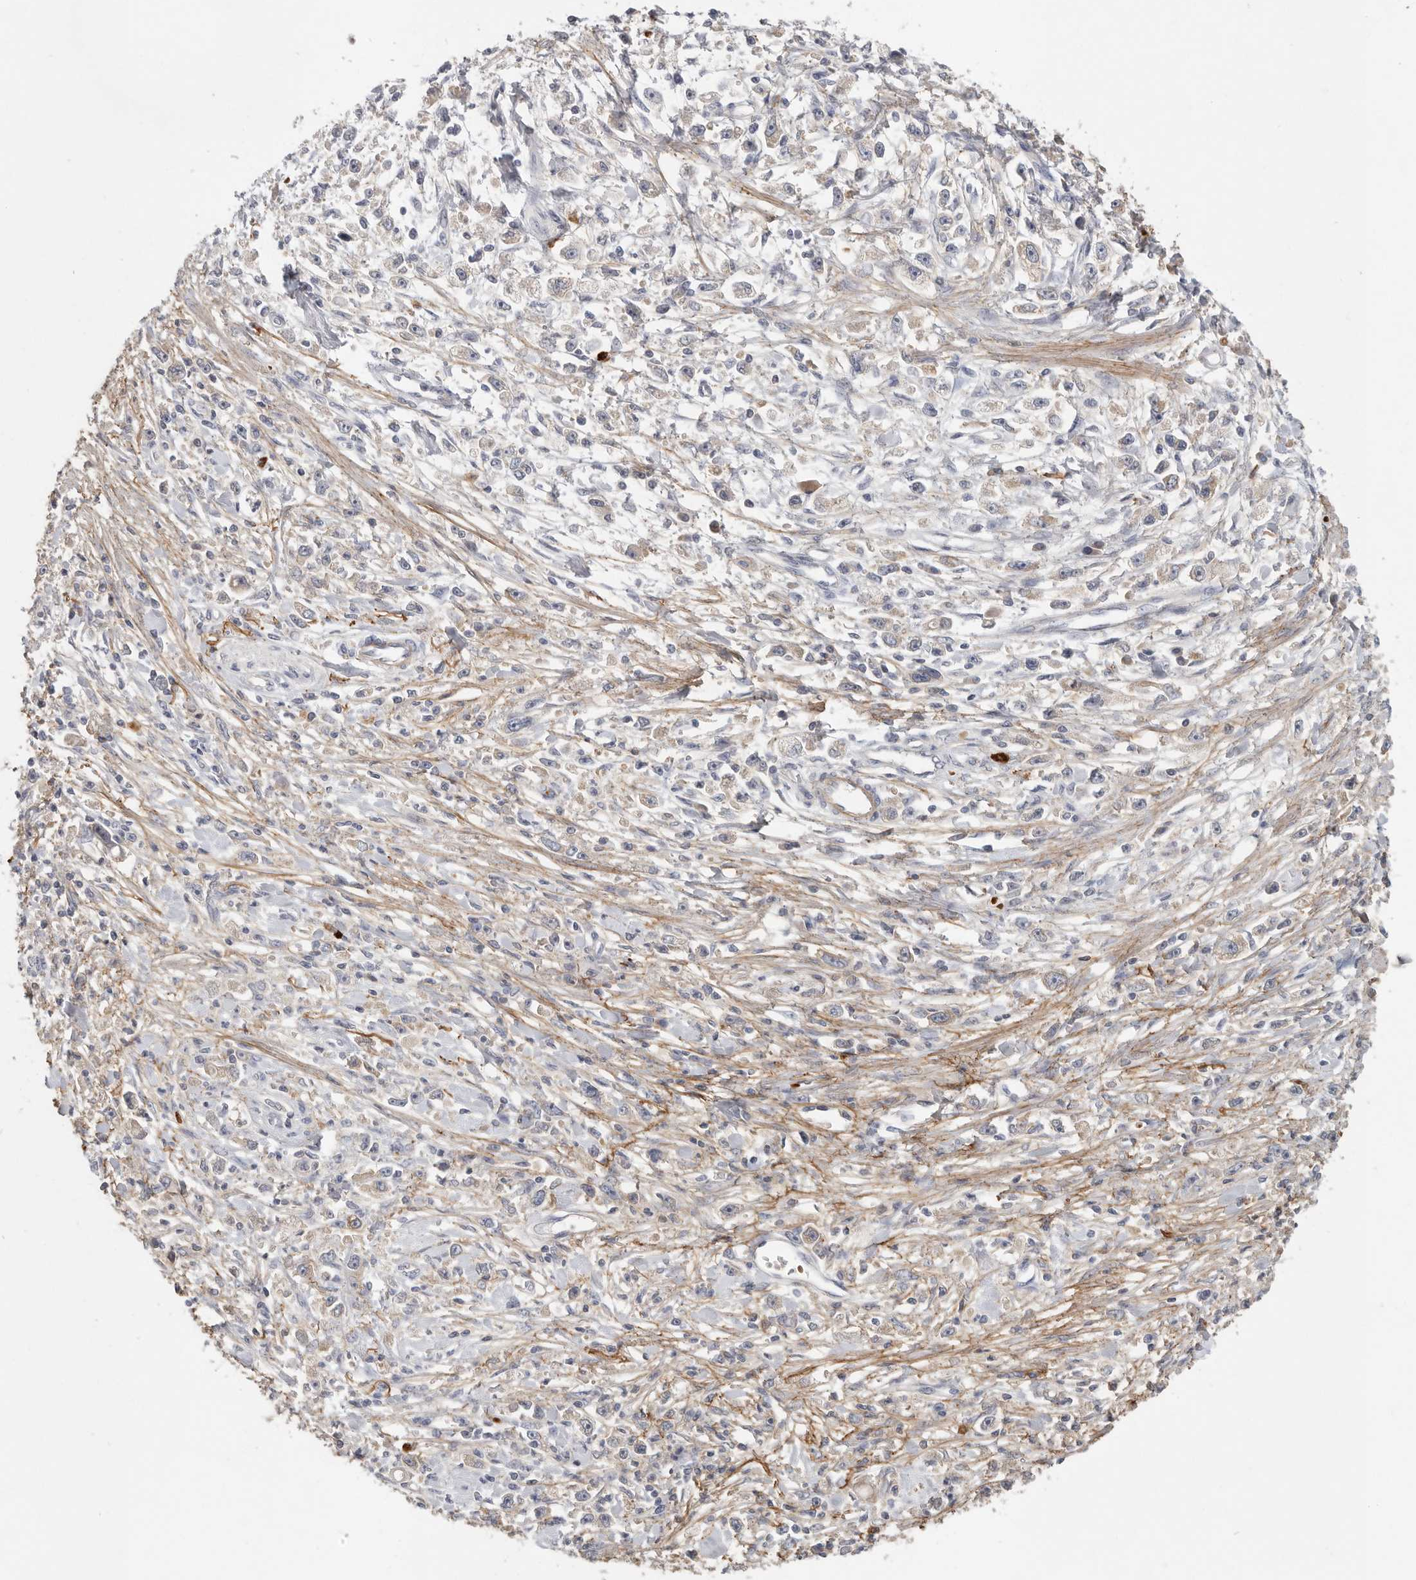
{"staining": {"intensity": "negative", "quantity": "none", "location": "none"}, "tissue": "stomach cancer", "cell_type": "Tumor cells", "image_type": "cancer", "snomed": [{"axis": "morphology", "description": "Adenocarcinoma, NOS"}, {"axis": "topography", "description": "Stomach"}], "caption": "Immunohistochemical staining of stomach cancer (adenocarcinoma) reveals no significant staining in tumor cells.", "gene": "CFAP298", "patient": {"sex": "female", "age": 59}}